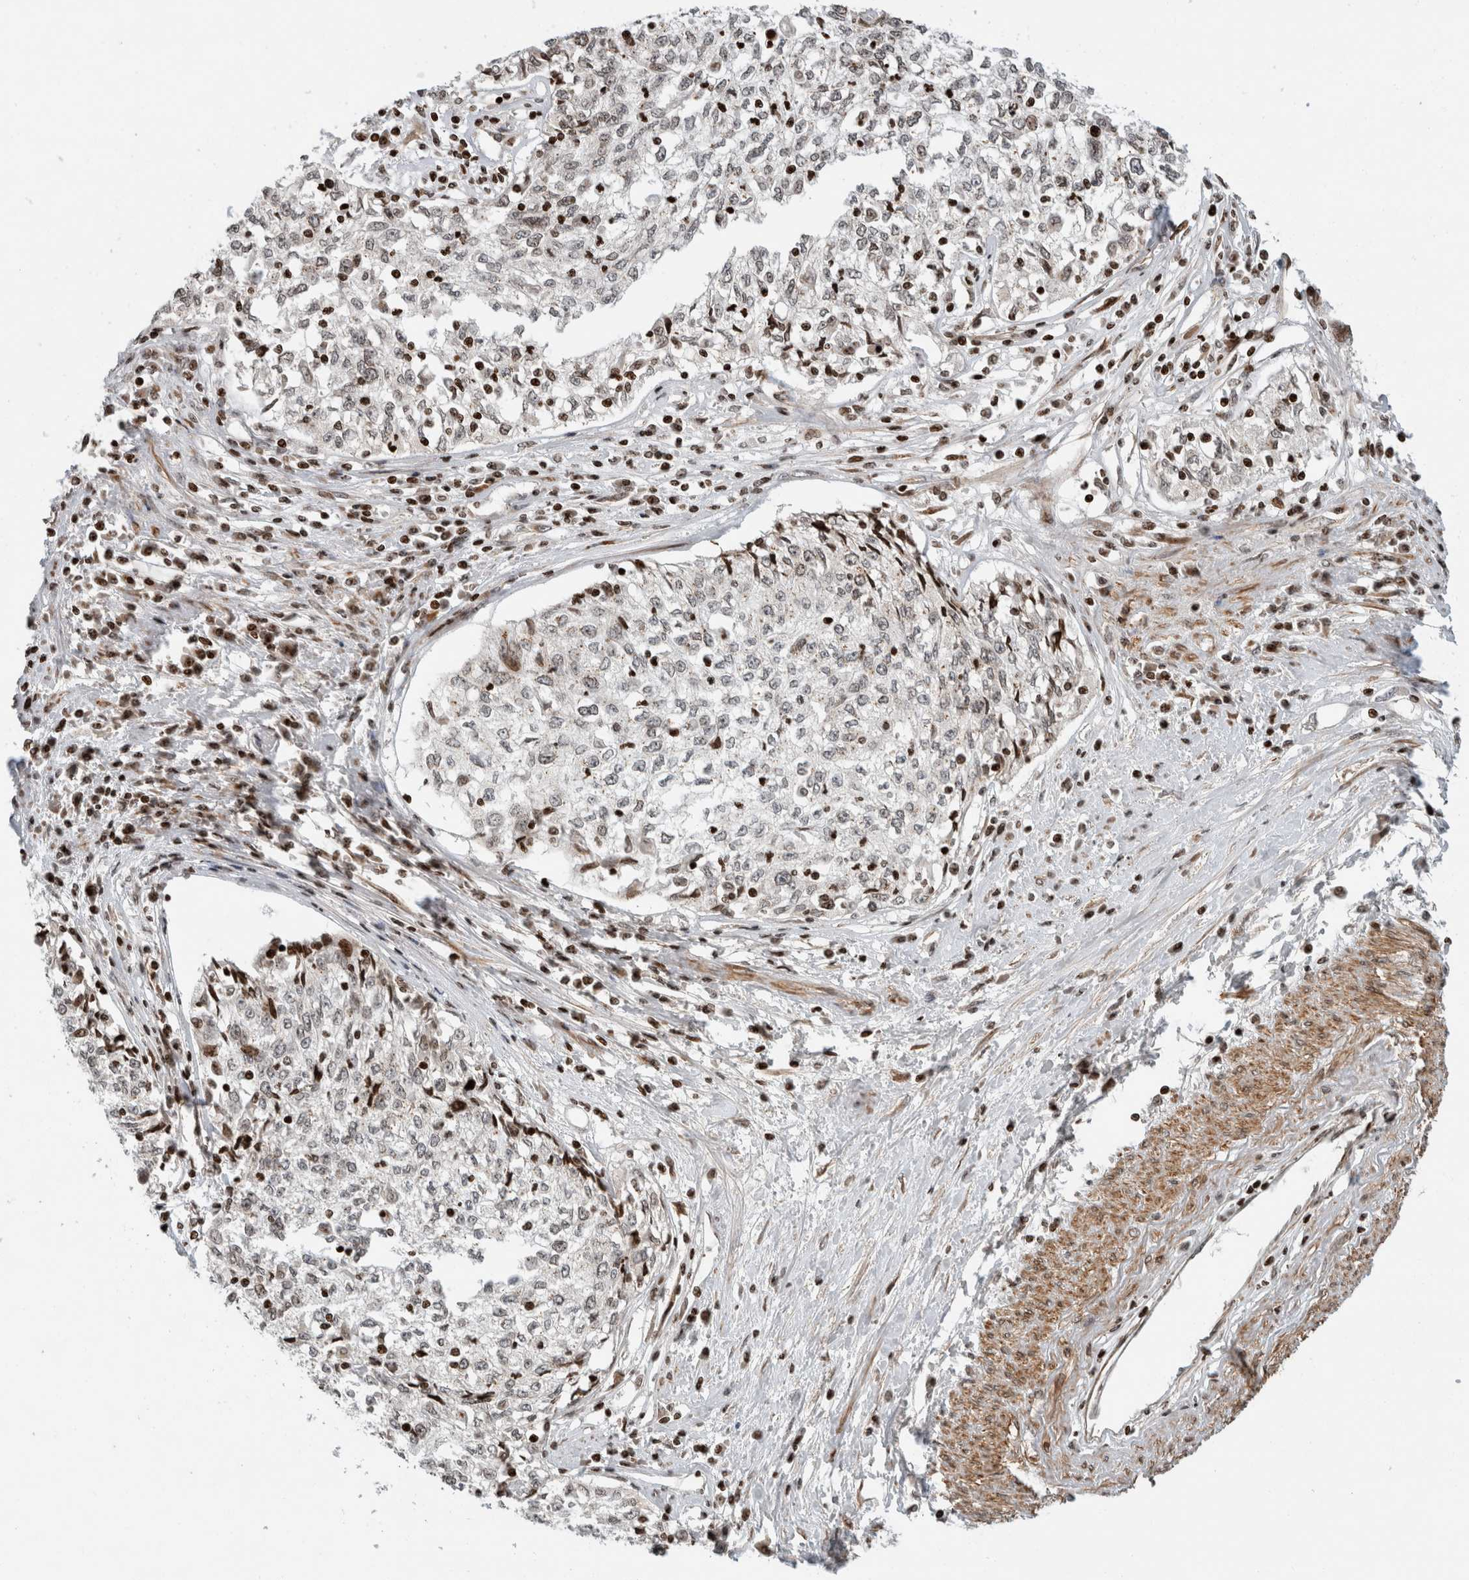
{"staining": {"intensity": "negative", "quantity": "none", "location": "none"}, "tissue": "cervical cancer", "cell_type": "Tumor cells", "image_type": "cancer", "snomed": [{"axis": "morphology", "description": "Squamous cell carcinoma, NOS"}, {"axis": "topography", "description": "Cervix"}], "caption": "Human cervical cancer stained for a protein using IHC demonstrates no positivity in tumor cells.", "gene": "GINS4", "patient": {"sex": "female", "age": 57}}